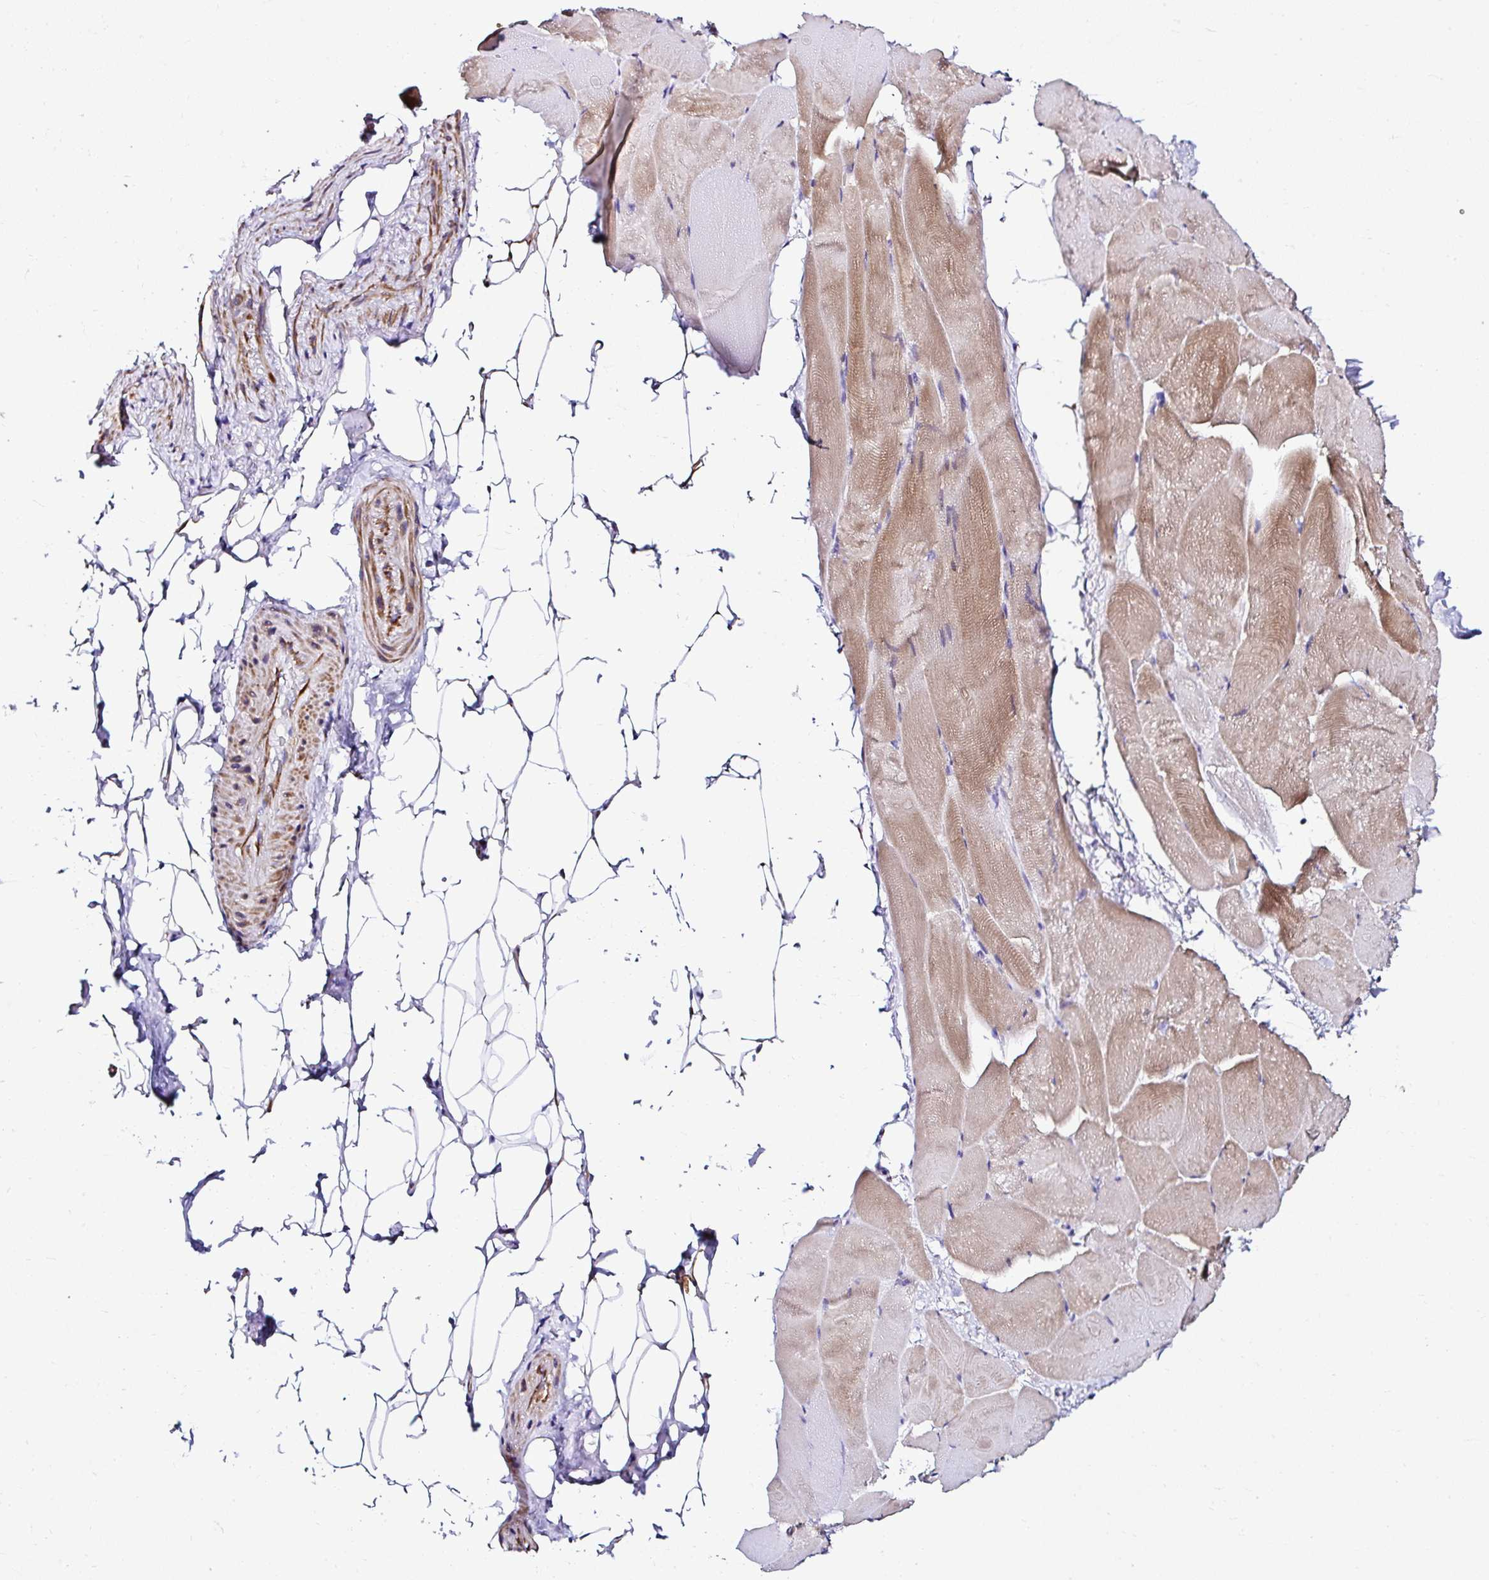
{"staining": {"intensity": "moderate", "quantity": "25%-75%", "location": "cytoplasmic/membranous"}, "tissue": "skeletal muscle", "cell_type": "Myocytes", "image_type": "normal", "snomed": [{"axis": "morphology", "description": "Normal tissue, NOS"}, {"axis": "topography", "description": "Skeletal muscle"}], "caption": "DAB (3,3'-diaminobenzidine) immunohistochemical staining of normal human skeletal muscle shows moderate cytoplasmic/membranous protein staining in approximately 25%-75% of myocytes.", "gene": "DEPDC5", "patient": {"sex": "female", "age": 64}}